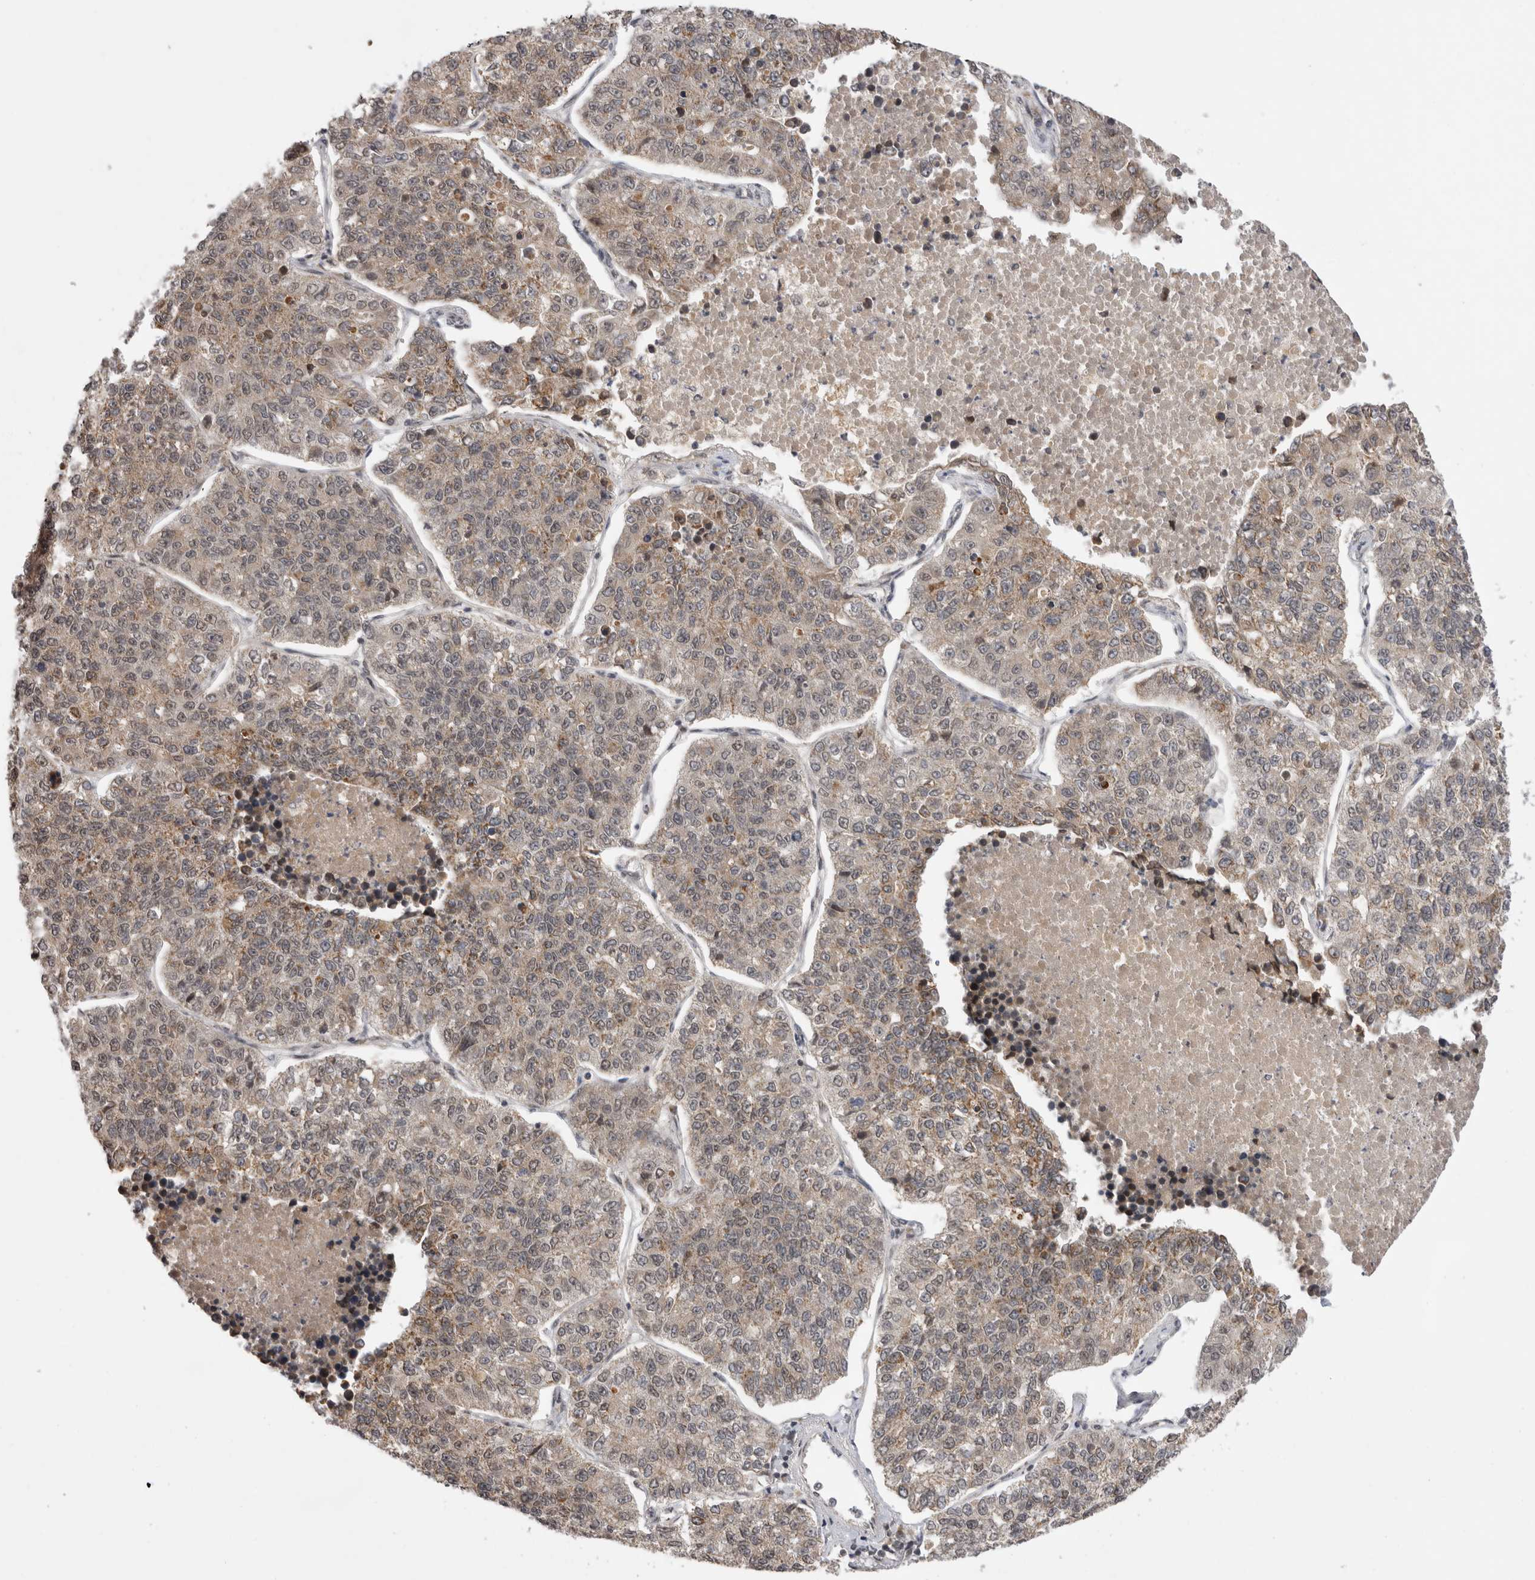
{"staining": {"intensity": "weak", "quantity": "25%-75%", "location": "cytoplasmic/membranous"}, "tissue": "lung cancer", "cell_type": "Tumor cells", "image_type": "cancer", "snomed": [{"axis": "morphology", "description": "Adenocarcinoma, NOS"}, {"axis": "topography", "description": "Lung"}], "caption": "Immunohistochemical staining of adenocarcinoma (lung) reveals low levels of weak cytoplasmic/membranous protein positivity in about 25%-75% of tumor cells. (DAB = brown stain, brightfield microscopy at high magnification).", "gene": "TMEM65", "patient": {"sex": "male", "age": 49}}